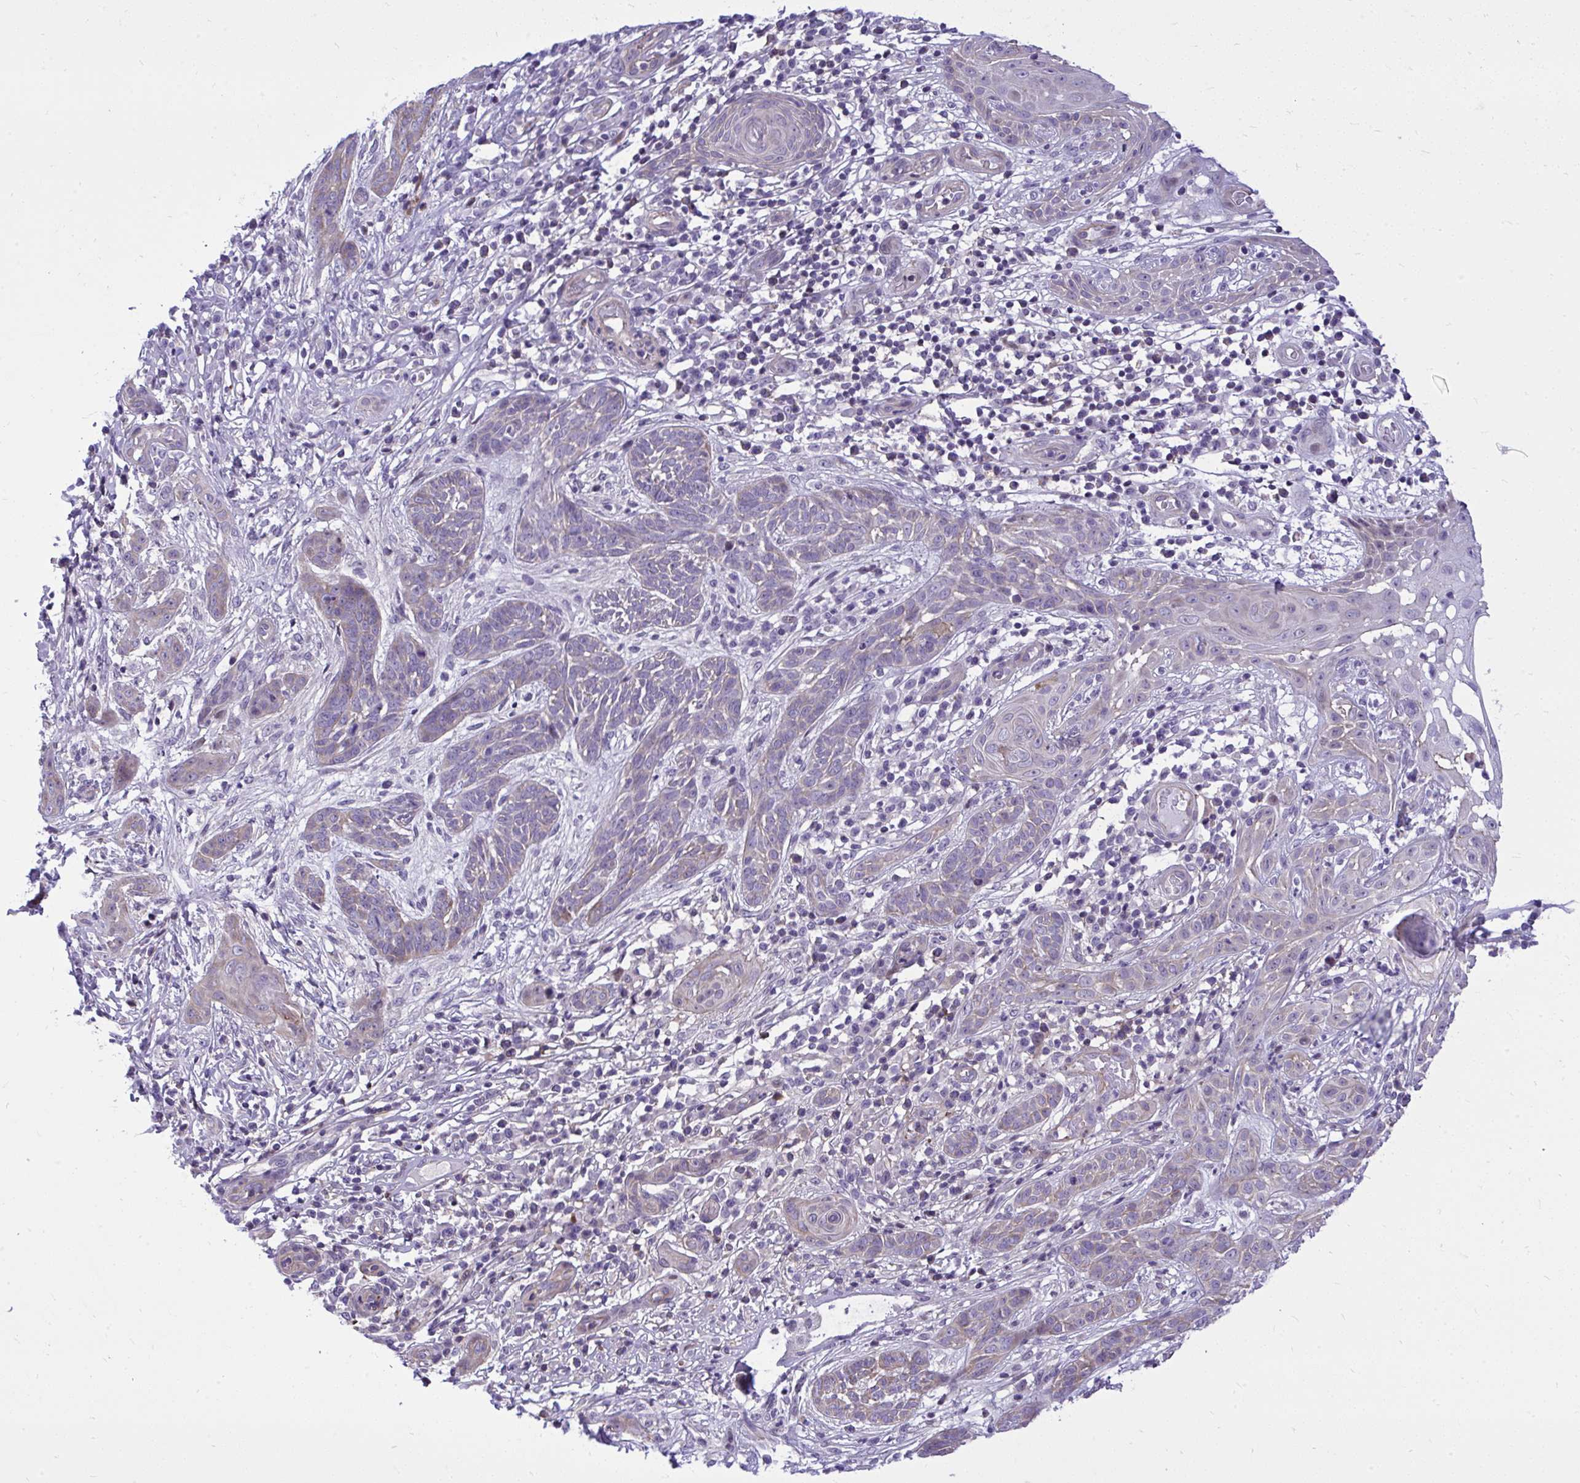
{"staining": {"intensity": "weak", "quantity": "<25%", "location": "cytoplasmic/membranous"}, "tissue": "skin cancer", "cell_type": "Tumor cells", "image_type": "cancer", "snomed": [{"axis": "morphology", "description": "Basal cell carcinoma"}, {"axis": "topography", "description": "Skin"}, {"axis": "topography", "description": "Skin, foot"}], "caption": "Tumor cells show no significant staining in skin cancer (basal cell carcinoma). (DAB immunohistochemistry (IHC) with hematoxylin counter stain).", "gene": "GRK4", "patient": {"sex": "female", "age": 86}}